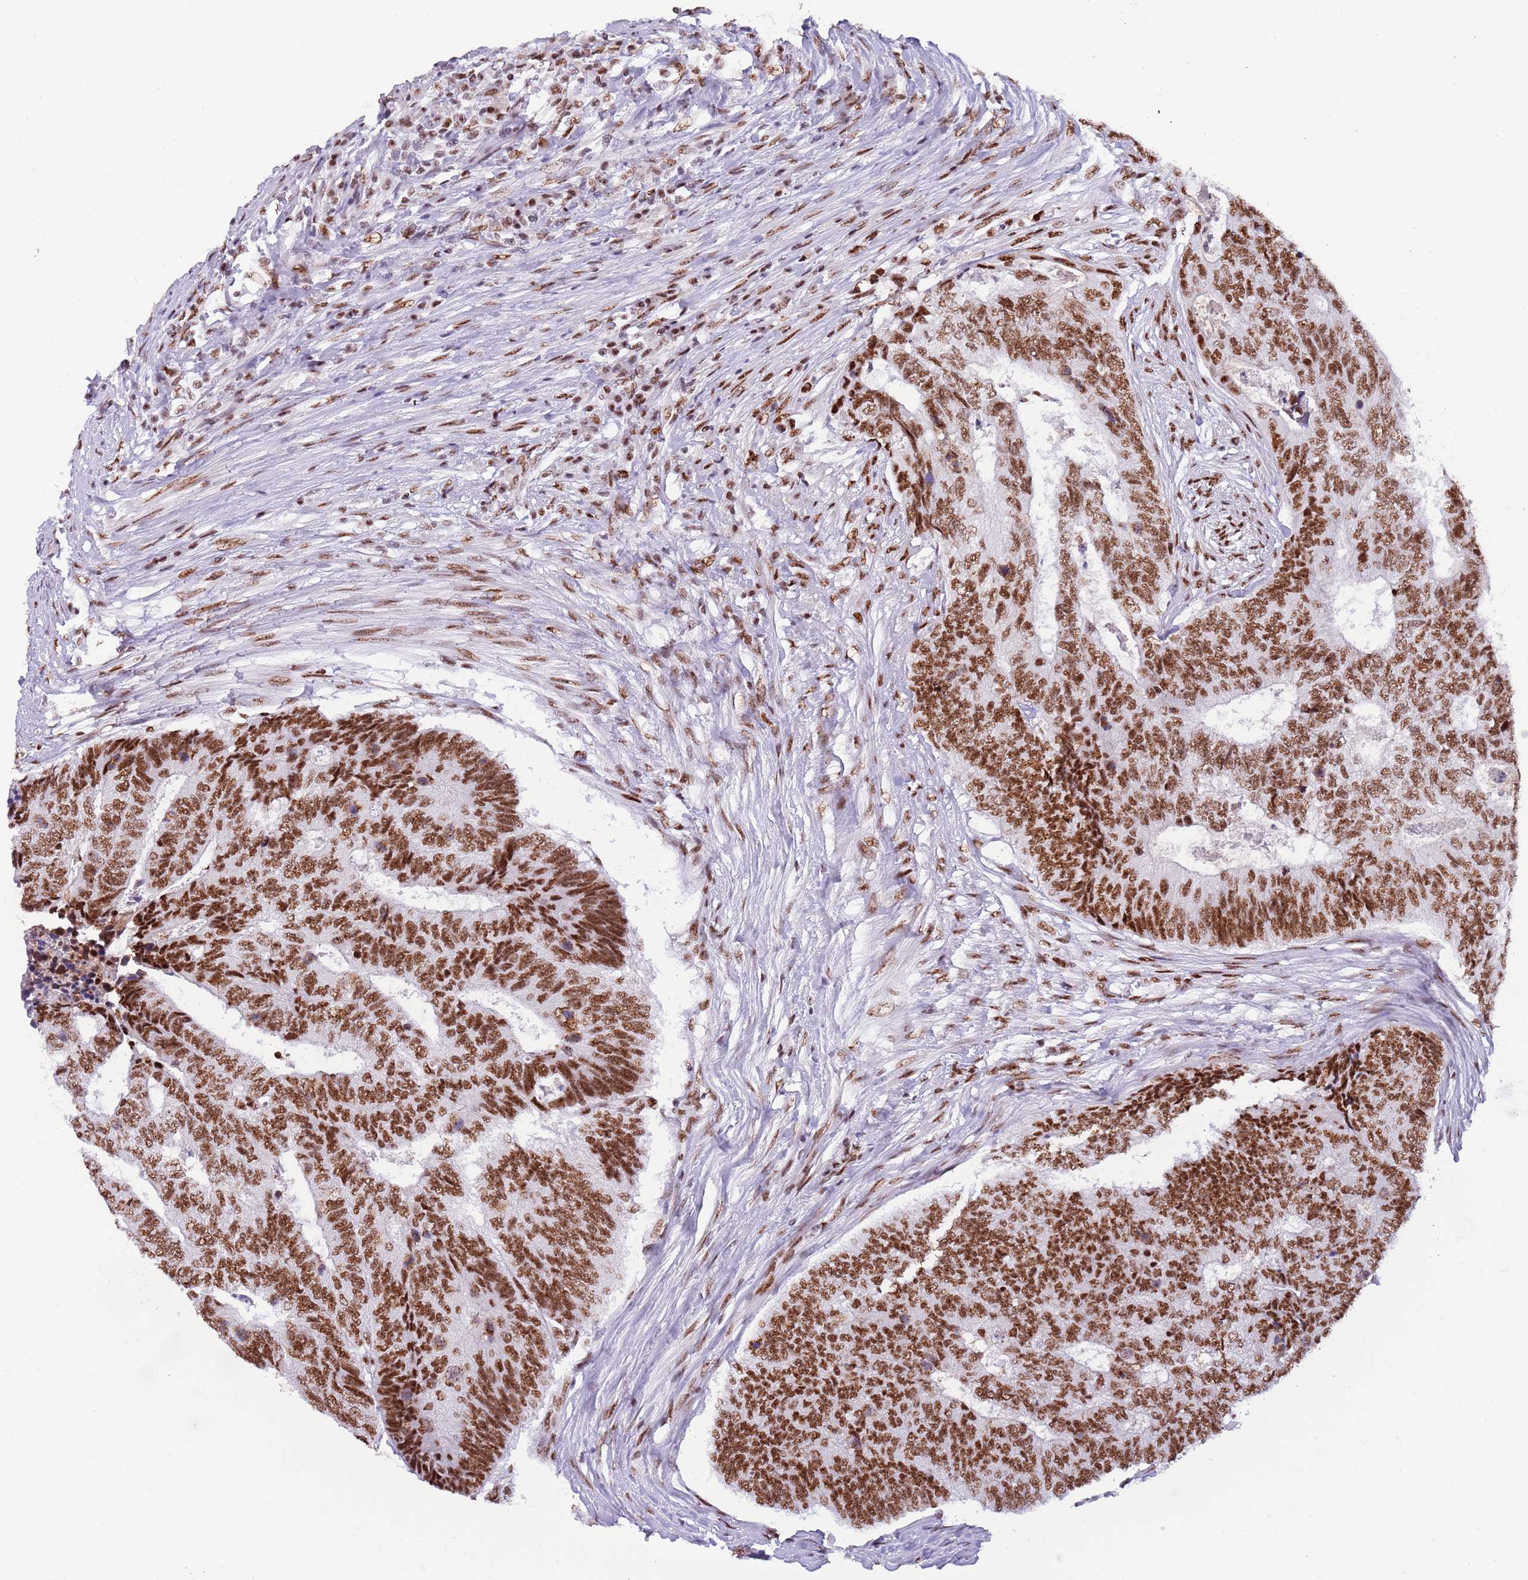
{"staining": {"intensity": "strong", "quantity": ">75%", "location": "nuclear"}, "tissue": "colorectal cancer", "cell_type": "Tumor cells", "image_type": "cancer", "snomed": [{"axis": "morphology", "description": "Adenocarcinoma, NOS"}, {"axis": "topography", "description": "Colon"}], "caption": "Adenocarcinoma (colorectal) stained for a protein (brown) displays strong nuclear positive expression in about >75% of tumor cells.", "gene": "SF3A2", "patient": {"sex": "female", "age": 67}}